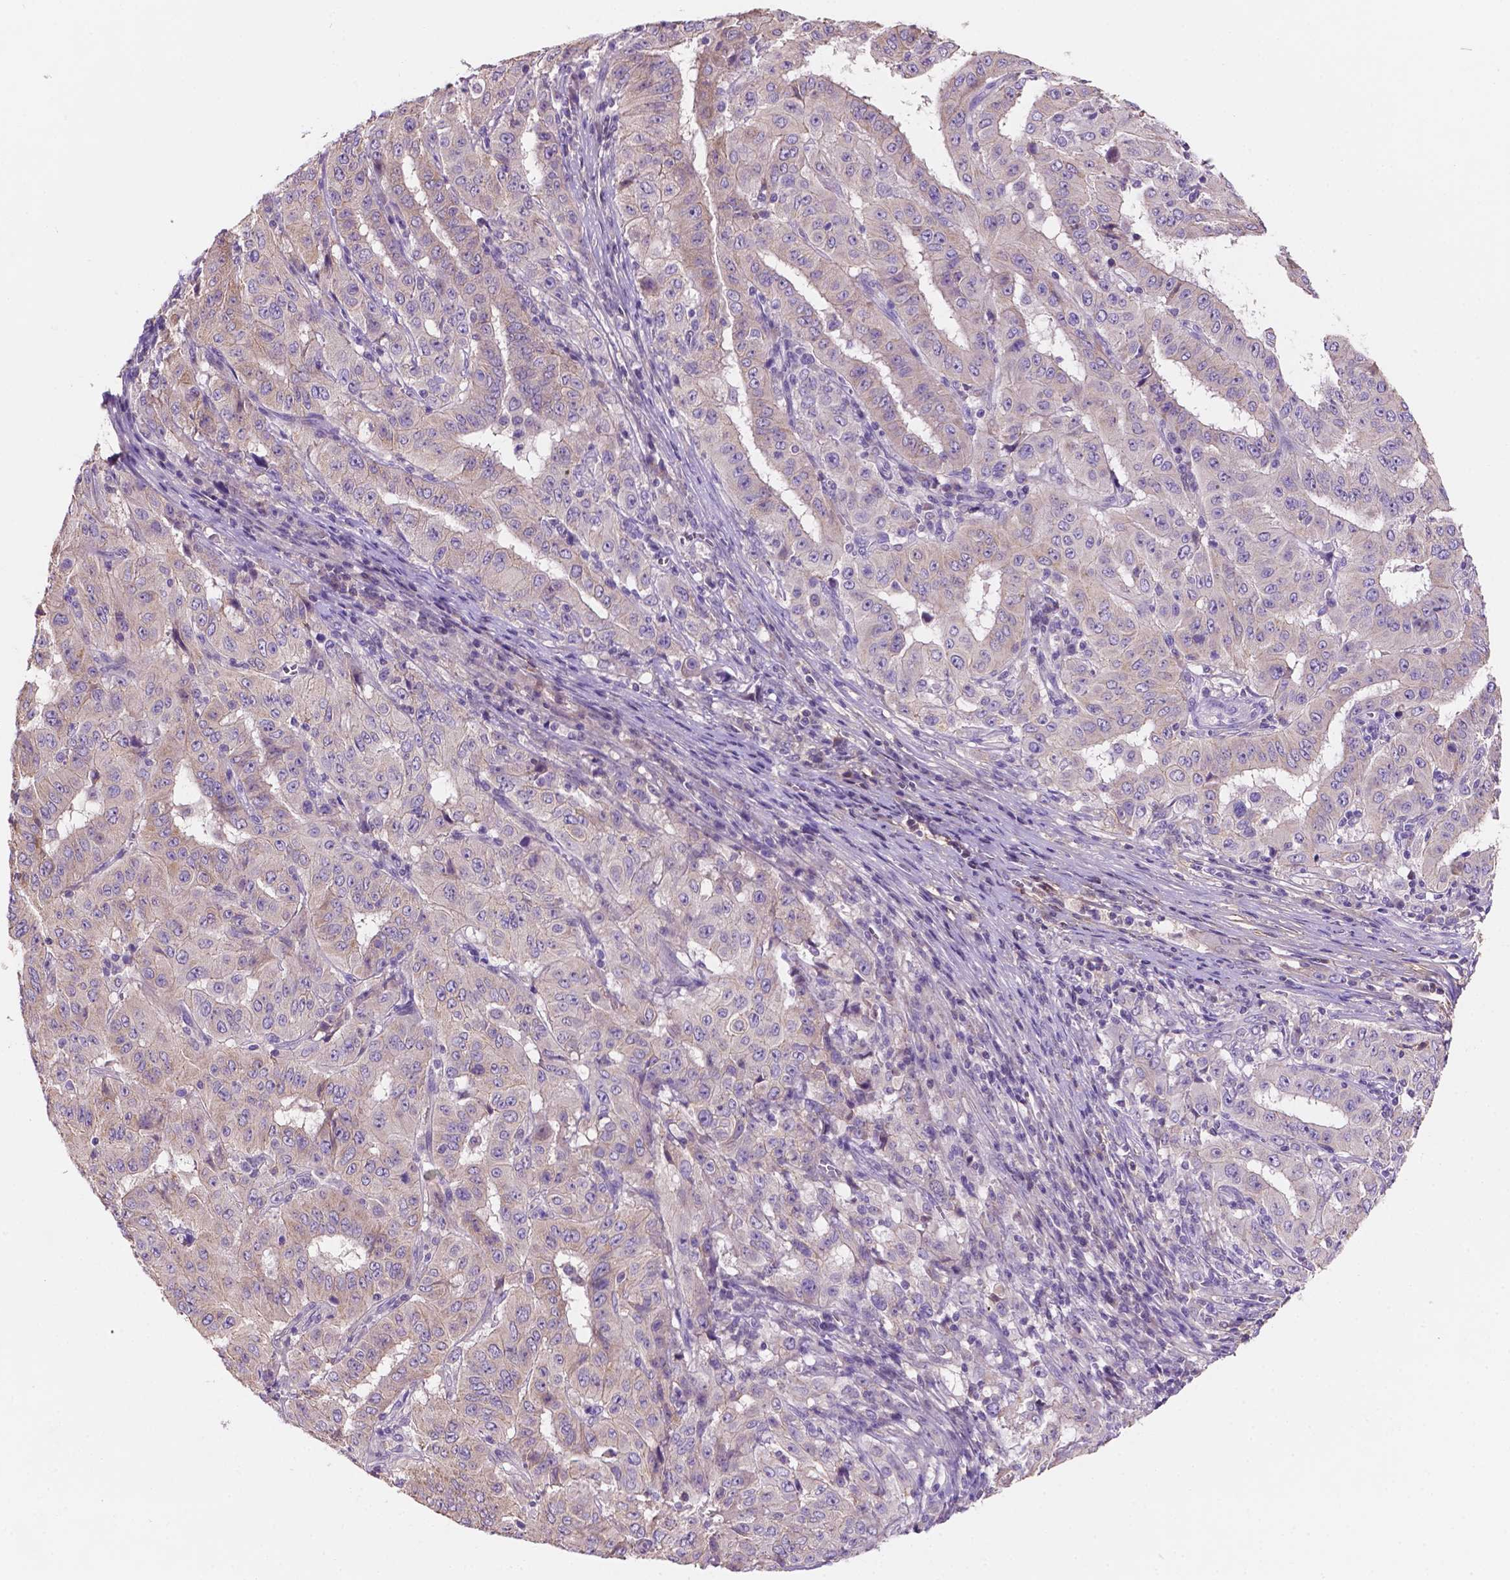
{"staining": {"intensity": "negative", "quantity": "none", "location": "none"}, "tissue": "pancreatic cancer", "cell_type": "Tumor cells", "image_type": "cancer", "snomed": [{"axis": "morphology", "description": "Adenocarcinoma, NOS"}, {"axis": "topography", "description": "Pancreas"}], "caption": "Immunohistochemistry of human pancreatic cancer demonstrates no expression in tumor cells.", "gene": "MKRN2OS", "patient": {"sex": "male", "age": 63}}